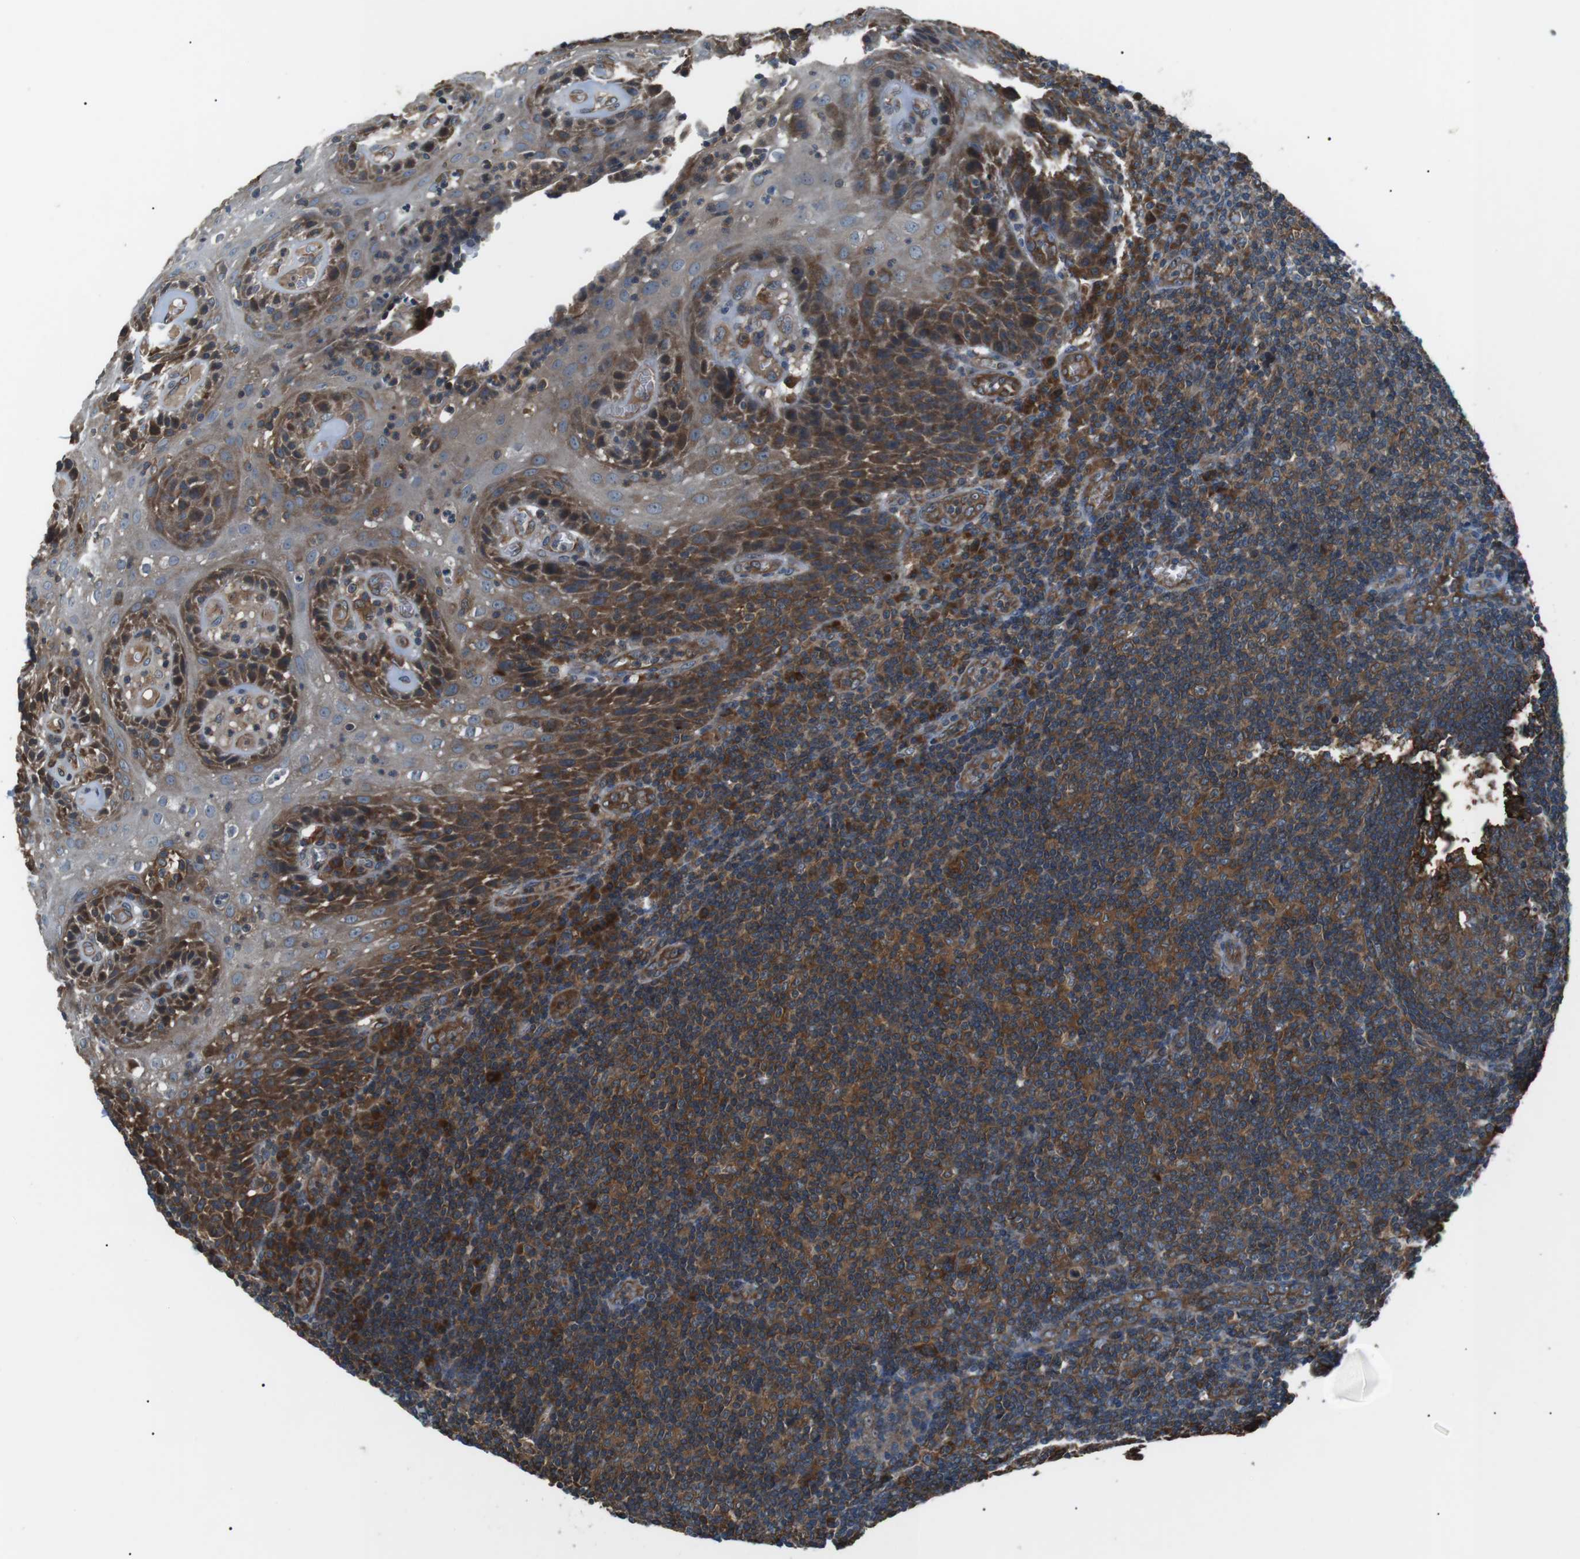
{"staining": {"intensity": "strong", "quantity": ">75%", "location": "cytoplasmic/membranous"}, "tissue": "tonsil", "cell_type": "Germinal center cells", "image_type": "normal", "snomed": [{"axis": "morphology", "description": "Normal tissue, NOS"}, {"axis": "topography", "description": "Tonsil"}], "caption": "Brown immunohistochemical staining in normal tonsil displays strong cytoplasmic/membranous positivity in approximately >75% of germinal center cells. (DAB (3,3'-diaminobenzidine) IHC with brightfield microscopy, high magnification).", "gene": "GPR161", "patient": {"sex": "male", "age": 37}}